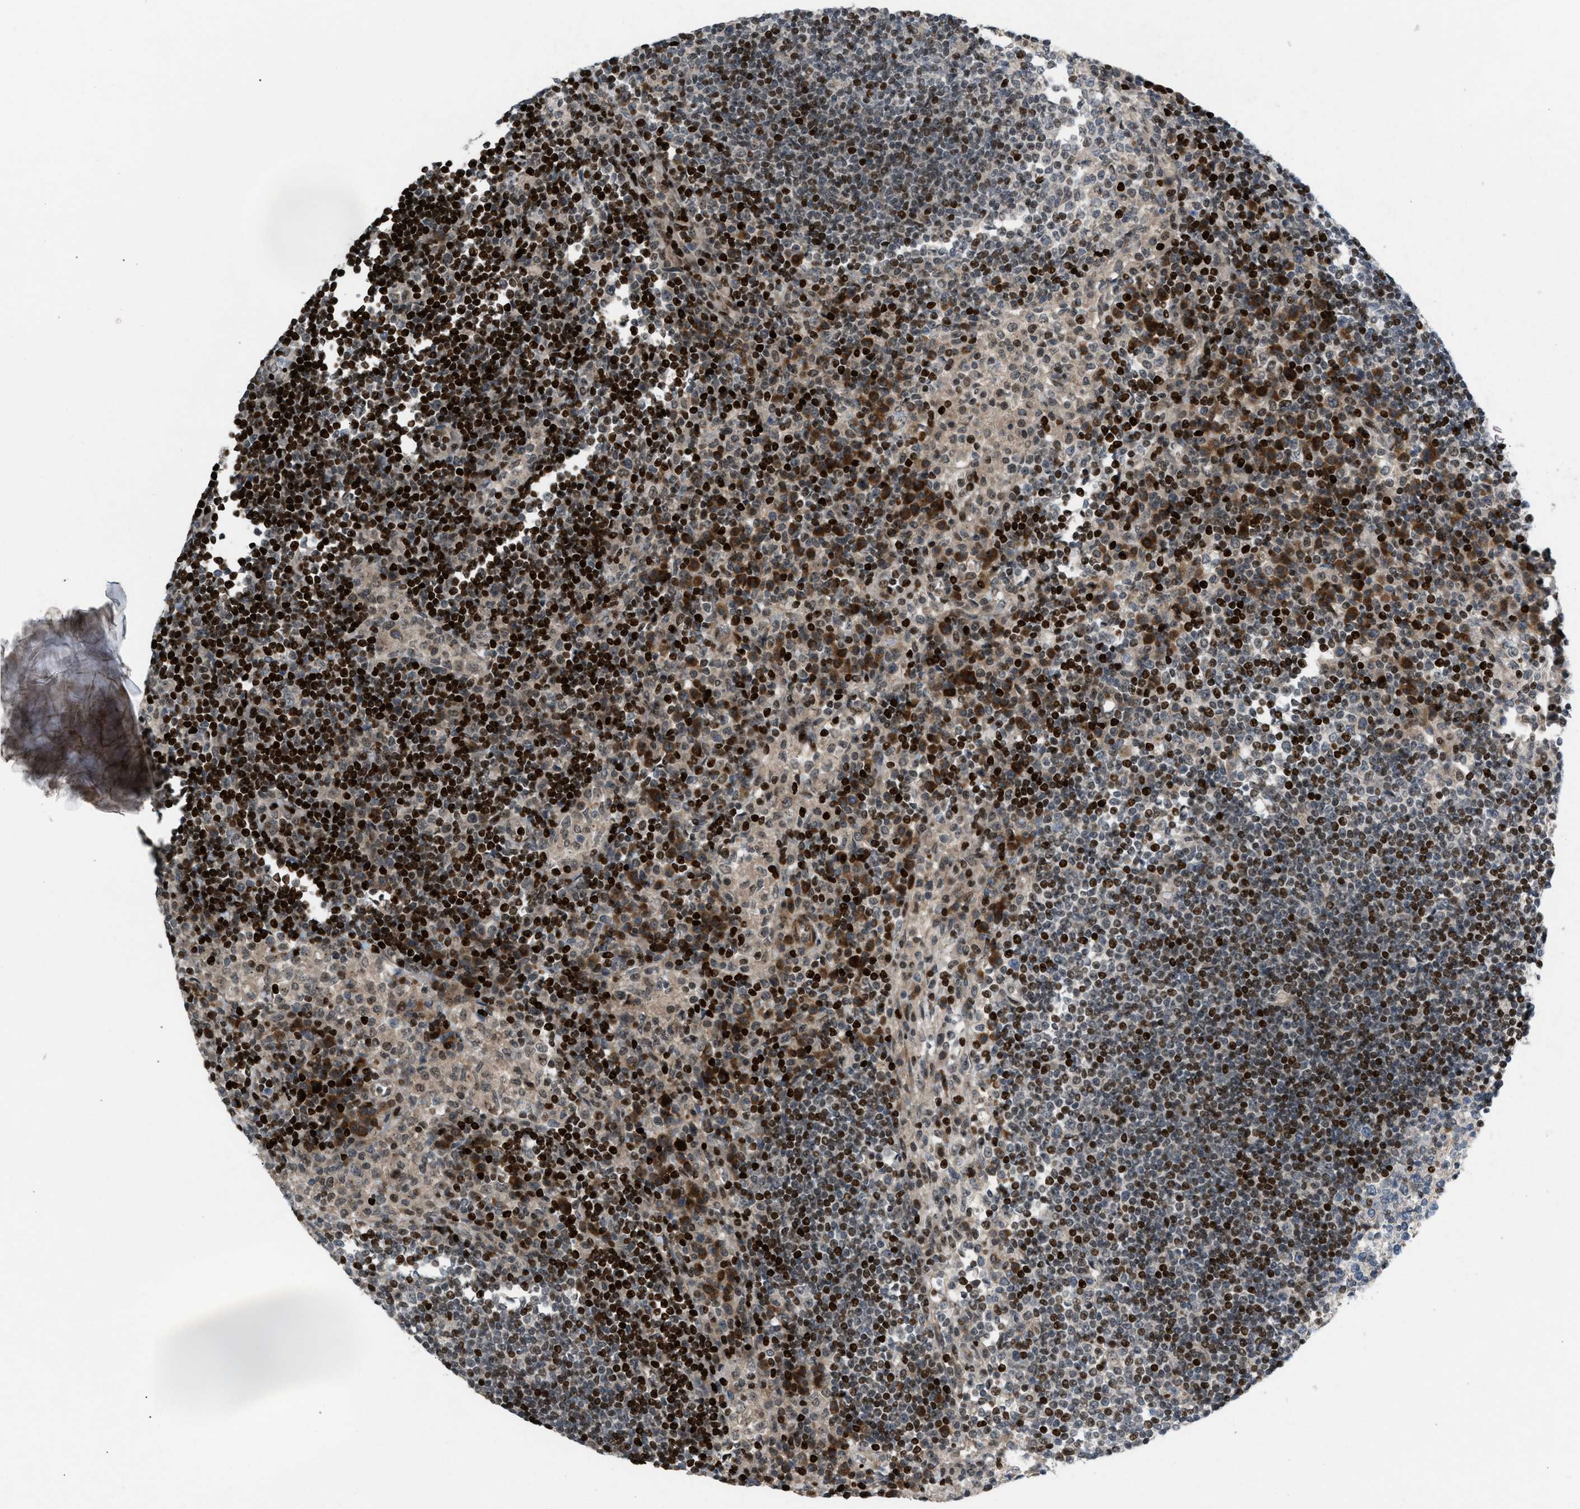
{"staining": {"intensity": "moderate", "quantity": "25%-75%", "location": "nuclear"}, "tissue": "lymph node", "cell_type": "Germinal center cells", "image_type": "normal", "snomed": [{"axis": "morphology", "description": "Normal tissue, NOS"}, {"axis": "topography", "description": "Lymph node"}], "caption": "Human lymph node stained for a protein (brown) exhibits moderate nuclear positive staining in approximately 25%-75% of germinal center cells.", "gene": "ZNF276", "patient": {"sex": "female", "age": 53}}